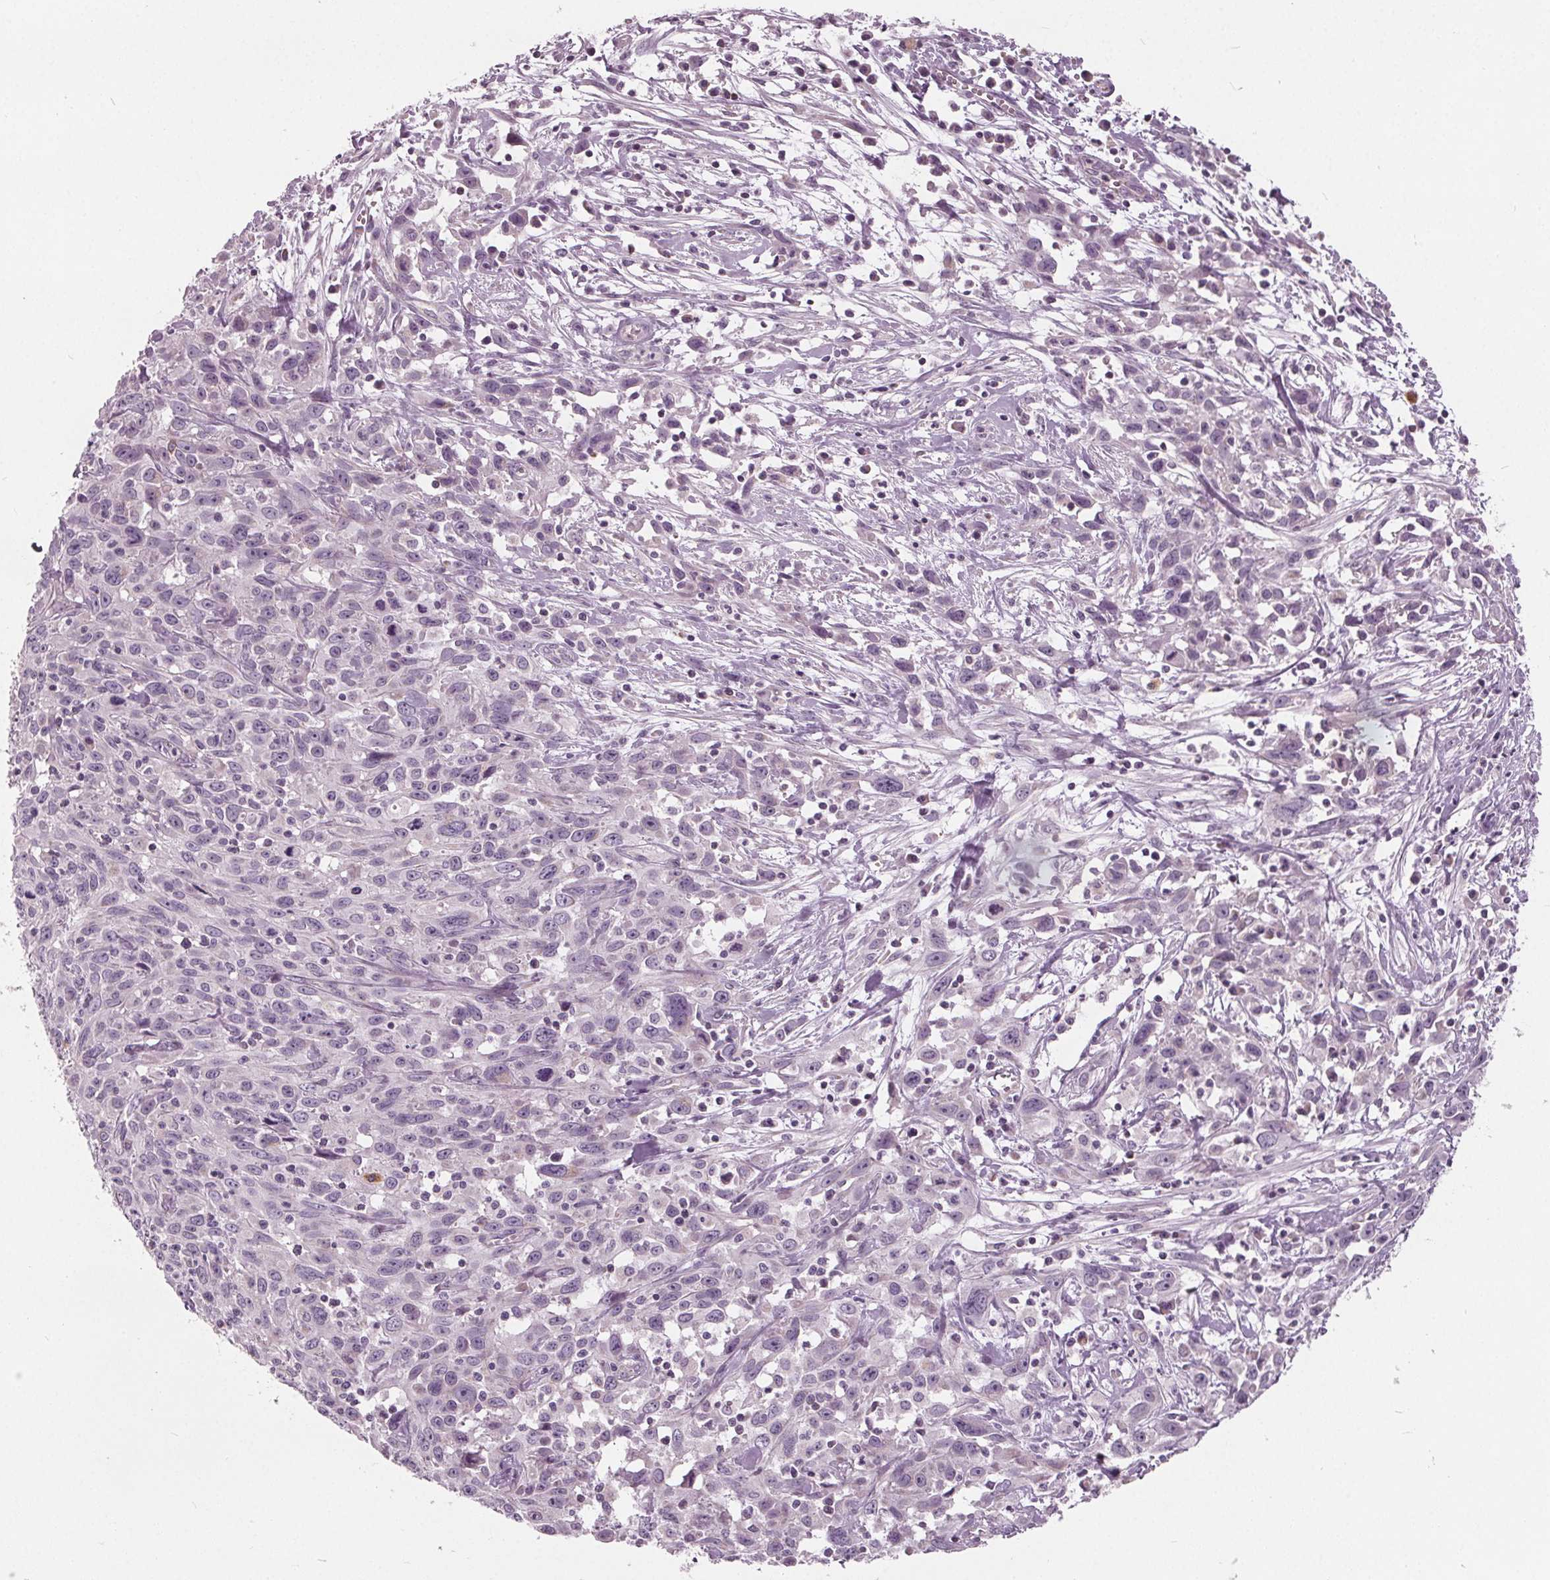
{"staining": {"intensity": "negative", "quantity": "none", "location": "none"}, "tissue": "cervical cancer", "cell_type": "Tumor cells", "image_type": "cancer", "snomed": [{"axis": "morphology", "description": "Squamous cell carcinoma, NOS"}, {"axis": "topography", "description": "Cervix"}], "caption": "DAB (3,3'-diaminobenzidine) immunohistochemical staining of cervical squamous cell carcinoma exhibits no significant expression in tumor cells.", "gene": "ECI2", "patient": {"sex": "female", "age": 38}}